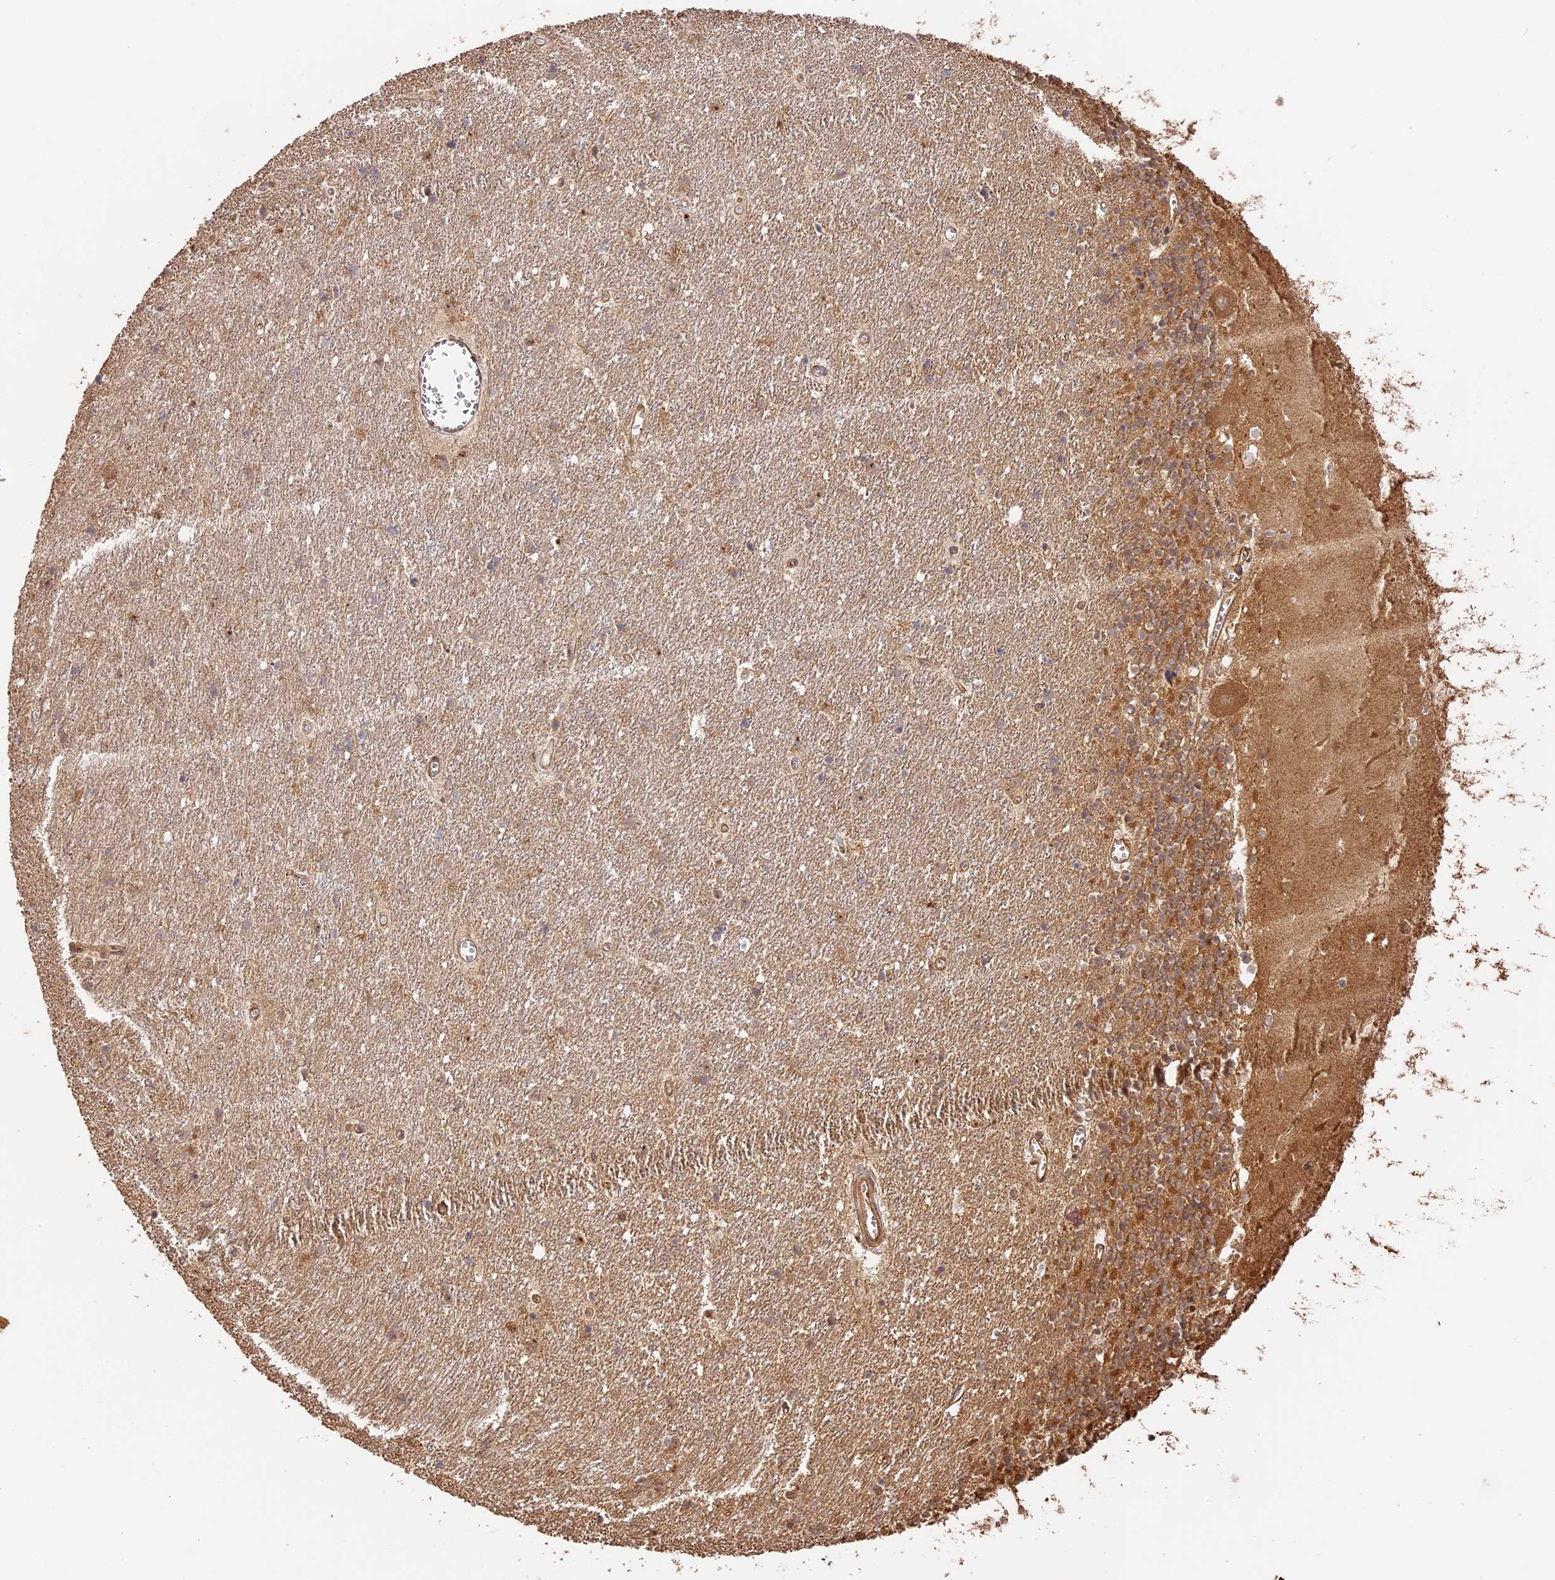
{"staining": {"intensity": "moderate", "quantity": "25%-75%", "location": "cytoplasmic/membranous"}, "tissue": "cerebellum", "cell_type": "Cells in granular layer", "image_type": "normal", "snomed": [{"axis": "morphology", "description": "Normal tissue, NOS"}, {"axis": "topography", "description": "Cerebellum"}], "caption": "Immunohistochemical staining of unremarkable cerebellum exhibits 25%-75% levels of moderate cytoplasmic/membranous protein staining in approximately 25%-75% of cells in granular layer.", "gene": "PPP1R37", "patient": {"sex": "male", "age": 54}}